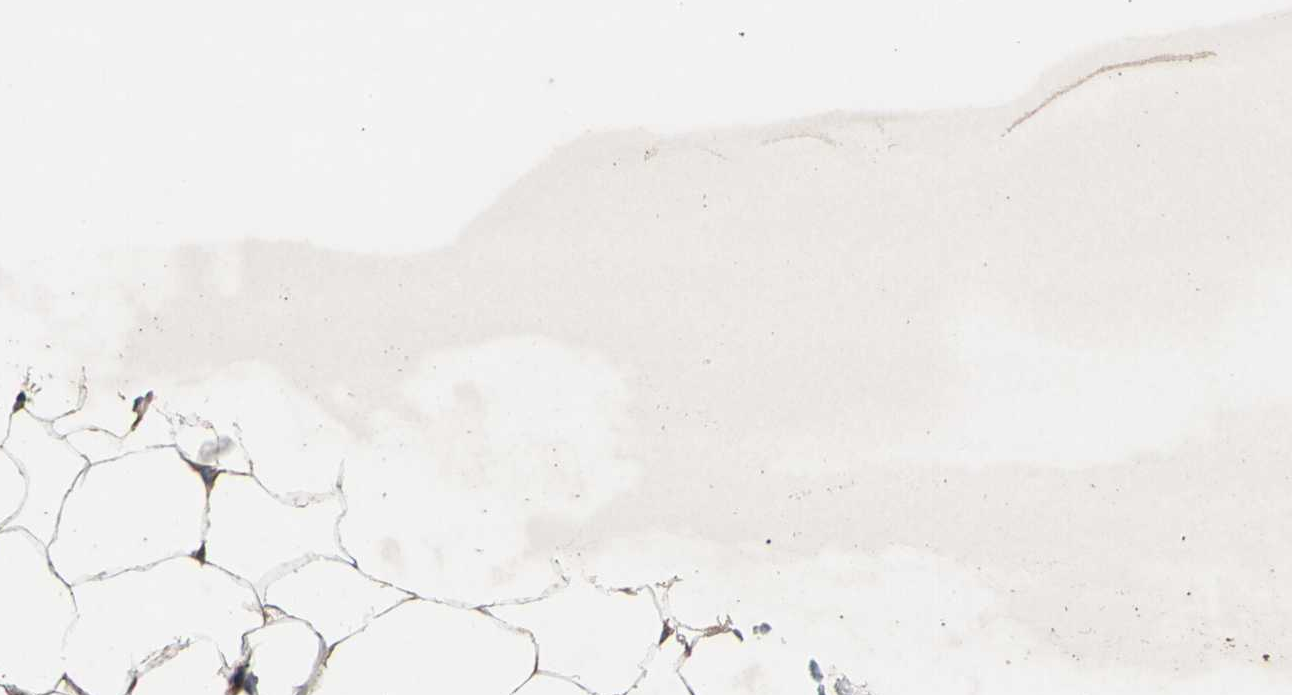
{"staining": {"intensity": "moderate", "quantity": ">75%", "location": "cytoplasmic/membranous"}, "tissue": "adipose tissue", "cell_type": "Adipocytes", "image_type": "normal", "snomed": [{"axis": "morphology", "description": "Normal tissue, NOS"}, {"axis": "topography", "description": "Breast"}, {"axis": "topography", "description": "Adipose tissue"}], "caption": "A photomicrograph of human adipose tissue stained for a protein displays moderate cytoplasmic/membranous brown staining in adipocytes.", "gene": "ACOT8", "patient": {"sex": "female", "age": 25}}